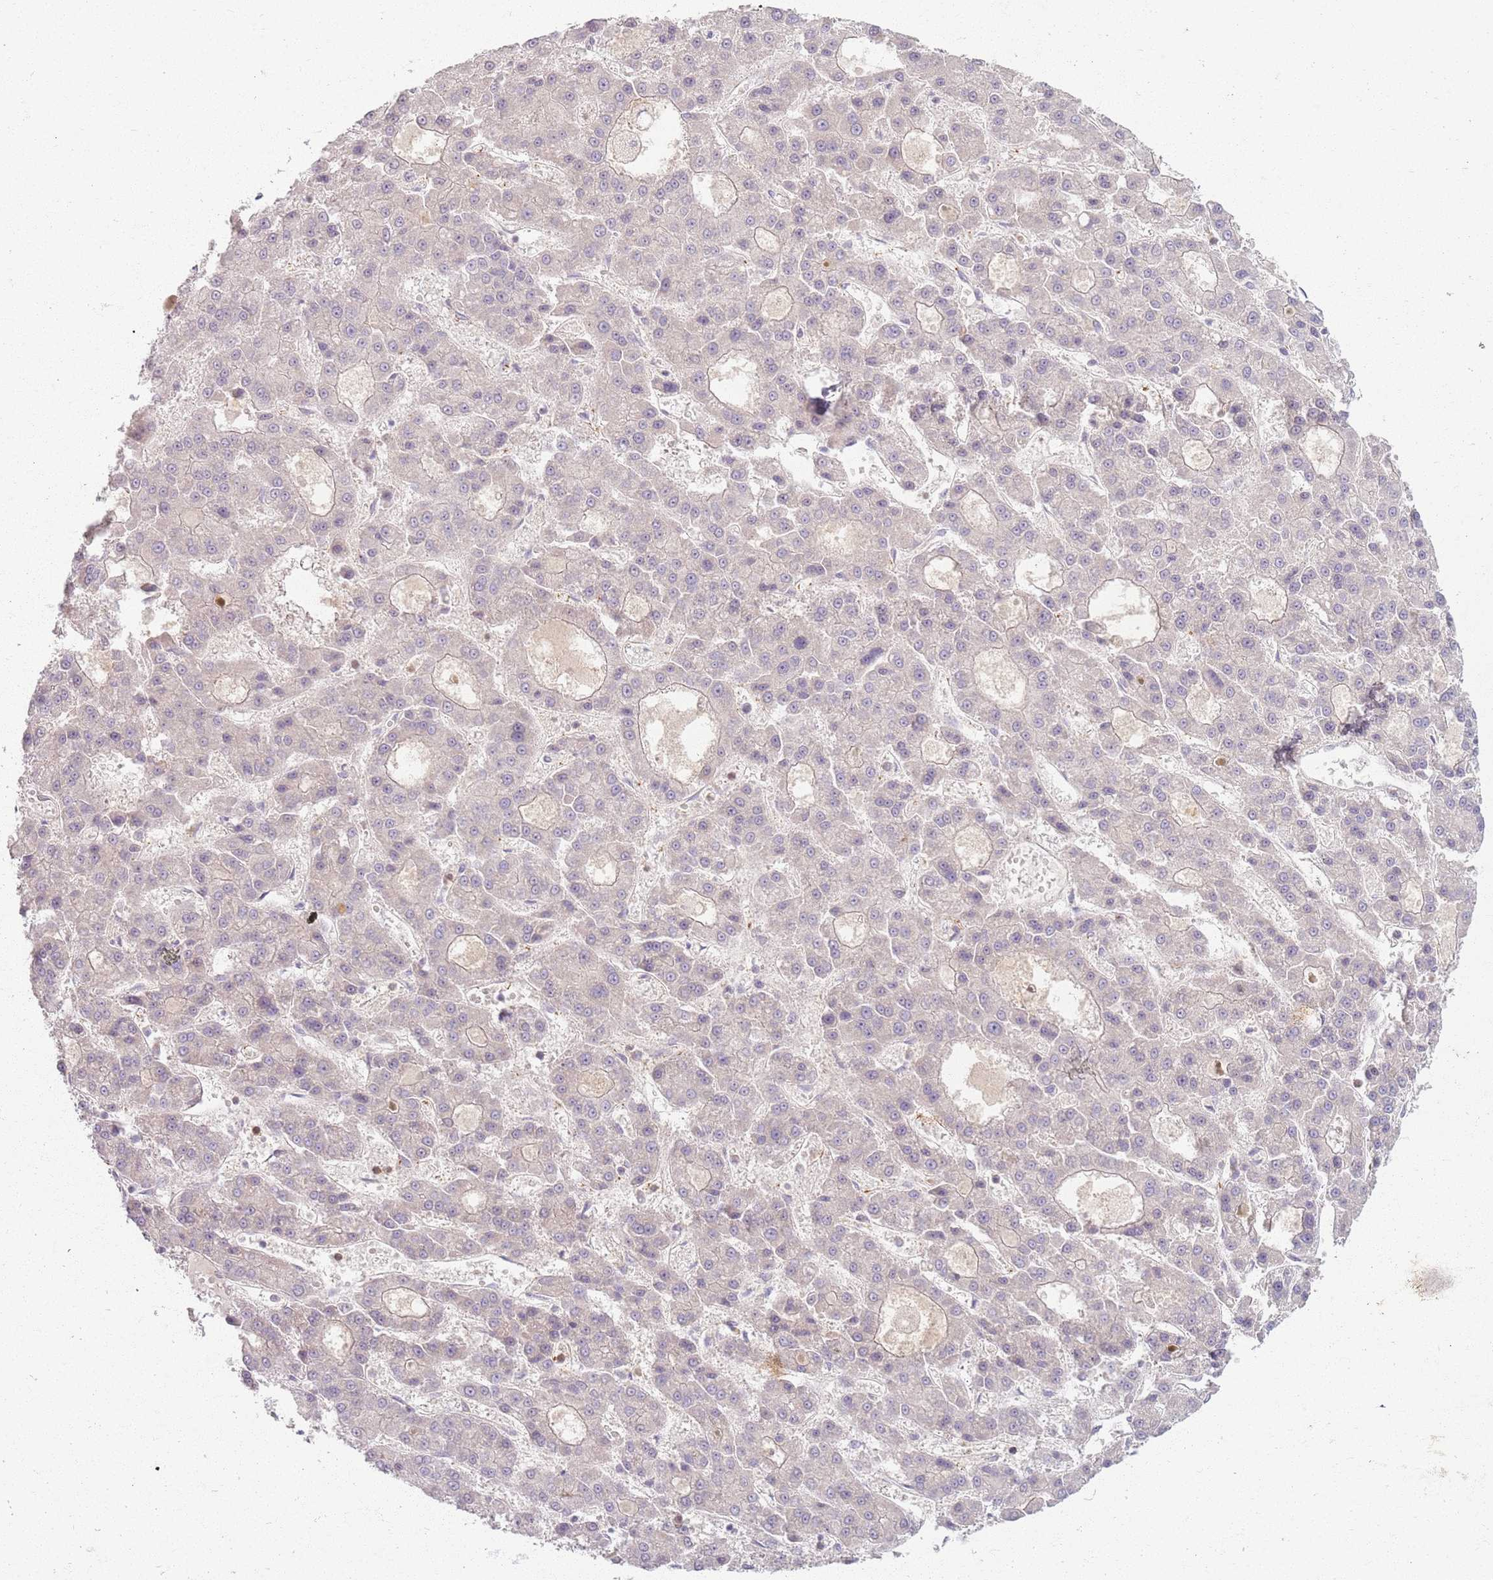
{"staining": {"intensity": "negative", "quantity": "none", "location": "none"}, "tissue": "liver cancer", "cell_type": "Tumor cells", "image_type": "cancer", "snomed": [{"axis": "morphology", "description": "Carcinoma, Hepatocellular, NOS"}, {"axis": "topography", "description": "Liver"}], "caption": "The image displays no significant positivity in tumor cells of liver hepatocellular carcinoma.", "gene": "ZDHHC2", "patient": {"sex": "male", "age": 70}}